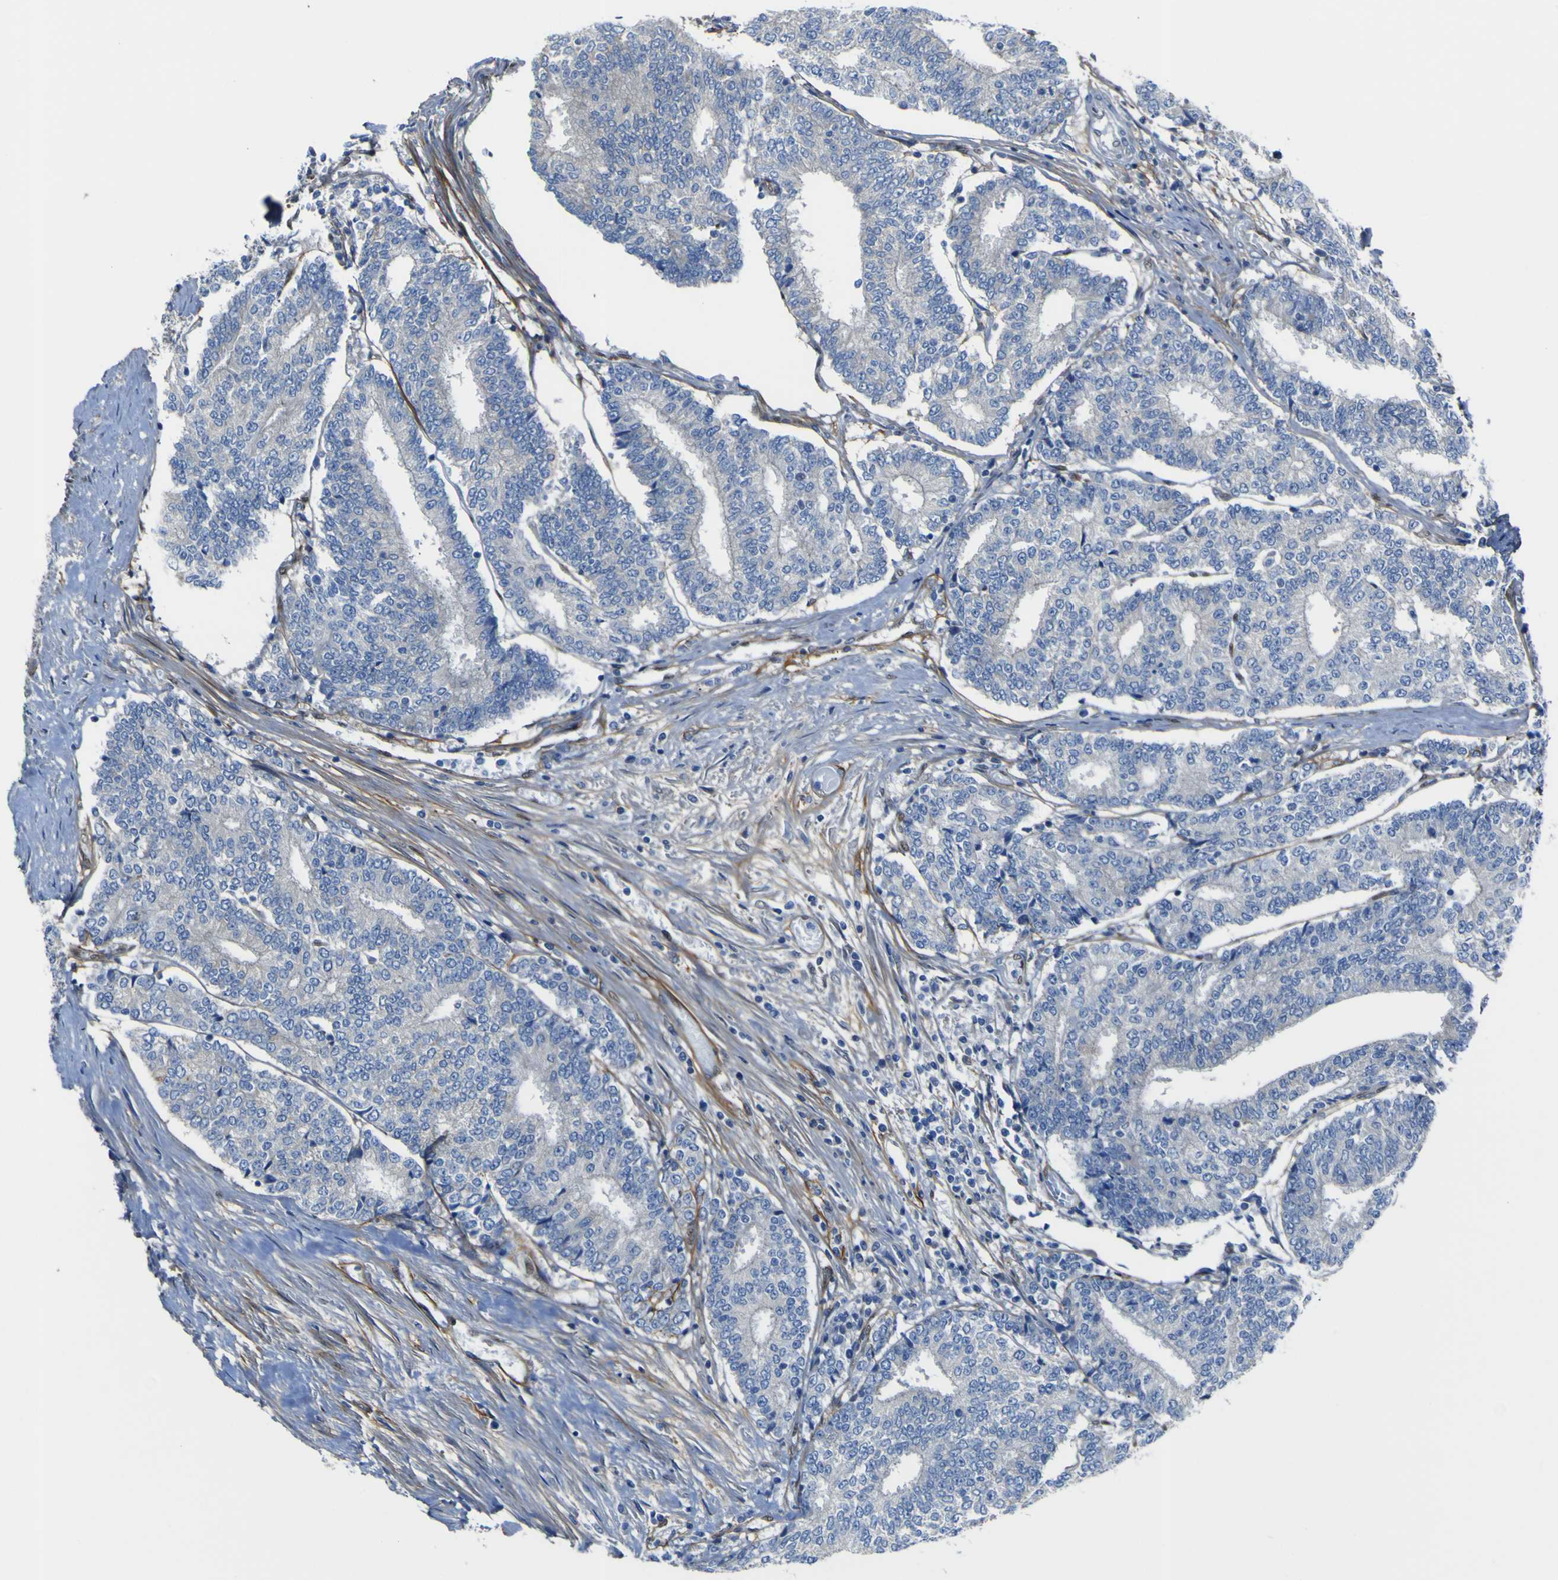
{"staining": {"intensity": "negative", "quantity": "none", "location": "none"}, "tissue": "prostate cancer", "cell_type": "Tumor cells", "image_type": "cancer", "snomed": [{"axis": "morphology", "description": "Normal tissue, NOS"}, {"axis": "morphology", "description": "Adenocarcinoma, High grade"}, {"axis": "topography", "description": "Prostate"}, {"axis": "topography", "description": "Seminal veicle"}], "caption": "Immunohistochemistry (IHC) photomicrograph of prostate adenocarcinoma (high-grade) stained for a protein (brown), which shows no expression in tumor cells.", "gene": "LRRN1", "patient": {"sex": "male", "age": 55}}